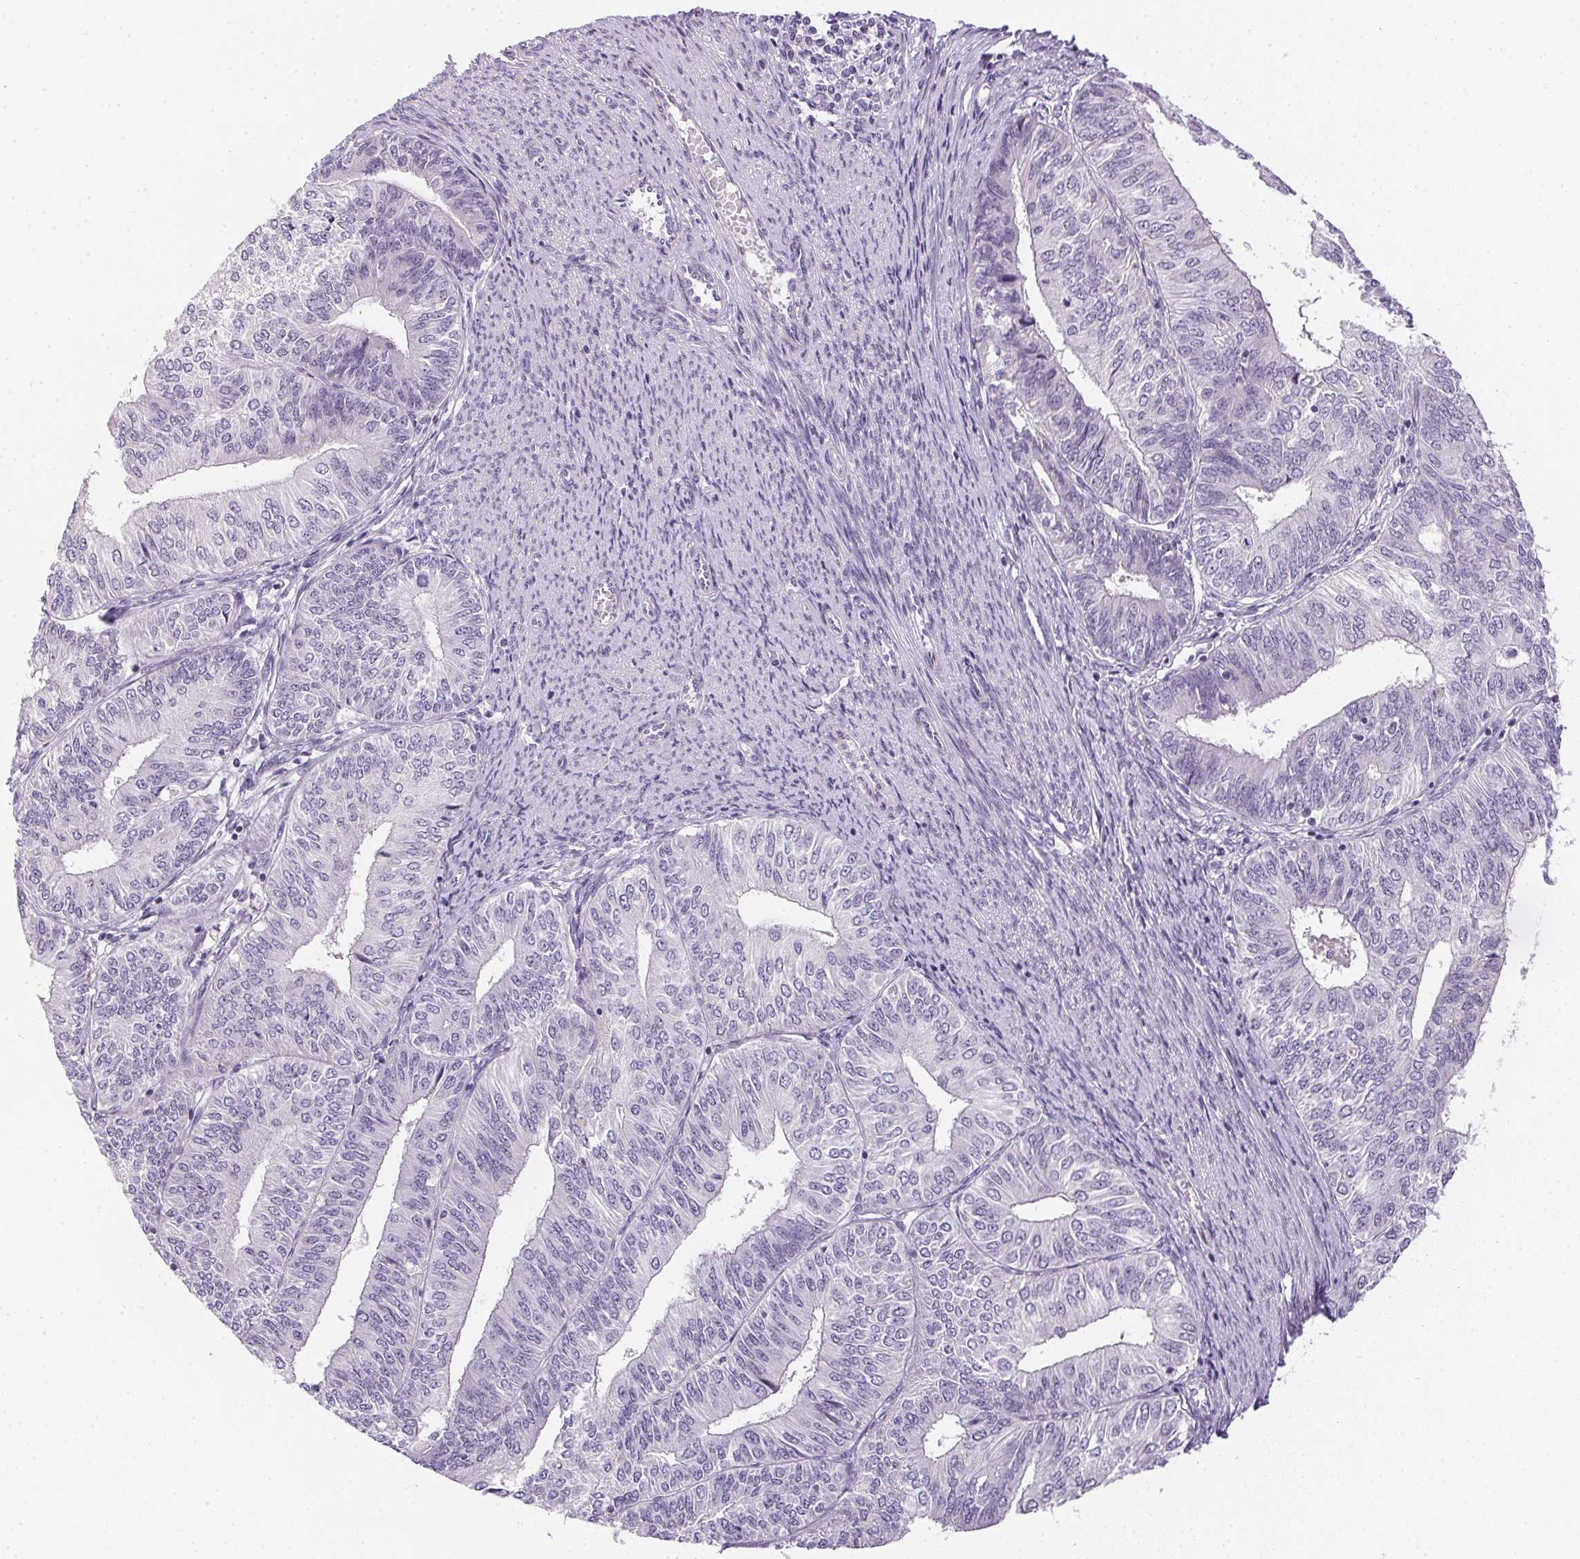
{"staining": {"intensity": "negative", "quantity": "none", "location": "none"}, "tissue": "endometrial cancer", "cell_type": "Tumor cells", "image_type": "cancer", "snomed": [{"axis": "morphology", "description": "Adenocarcinoma, NOS"}, {"axis": "topography", "description": "Endometrium"}], "caption": "Adenocarcinoma (endometrial) was stained to show a protein in brown. There is no significant staining in tumor cells.", "gene": "GSDMC", "patient": {"sex": "female", "age": 58}}